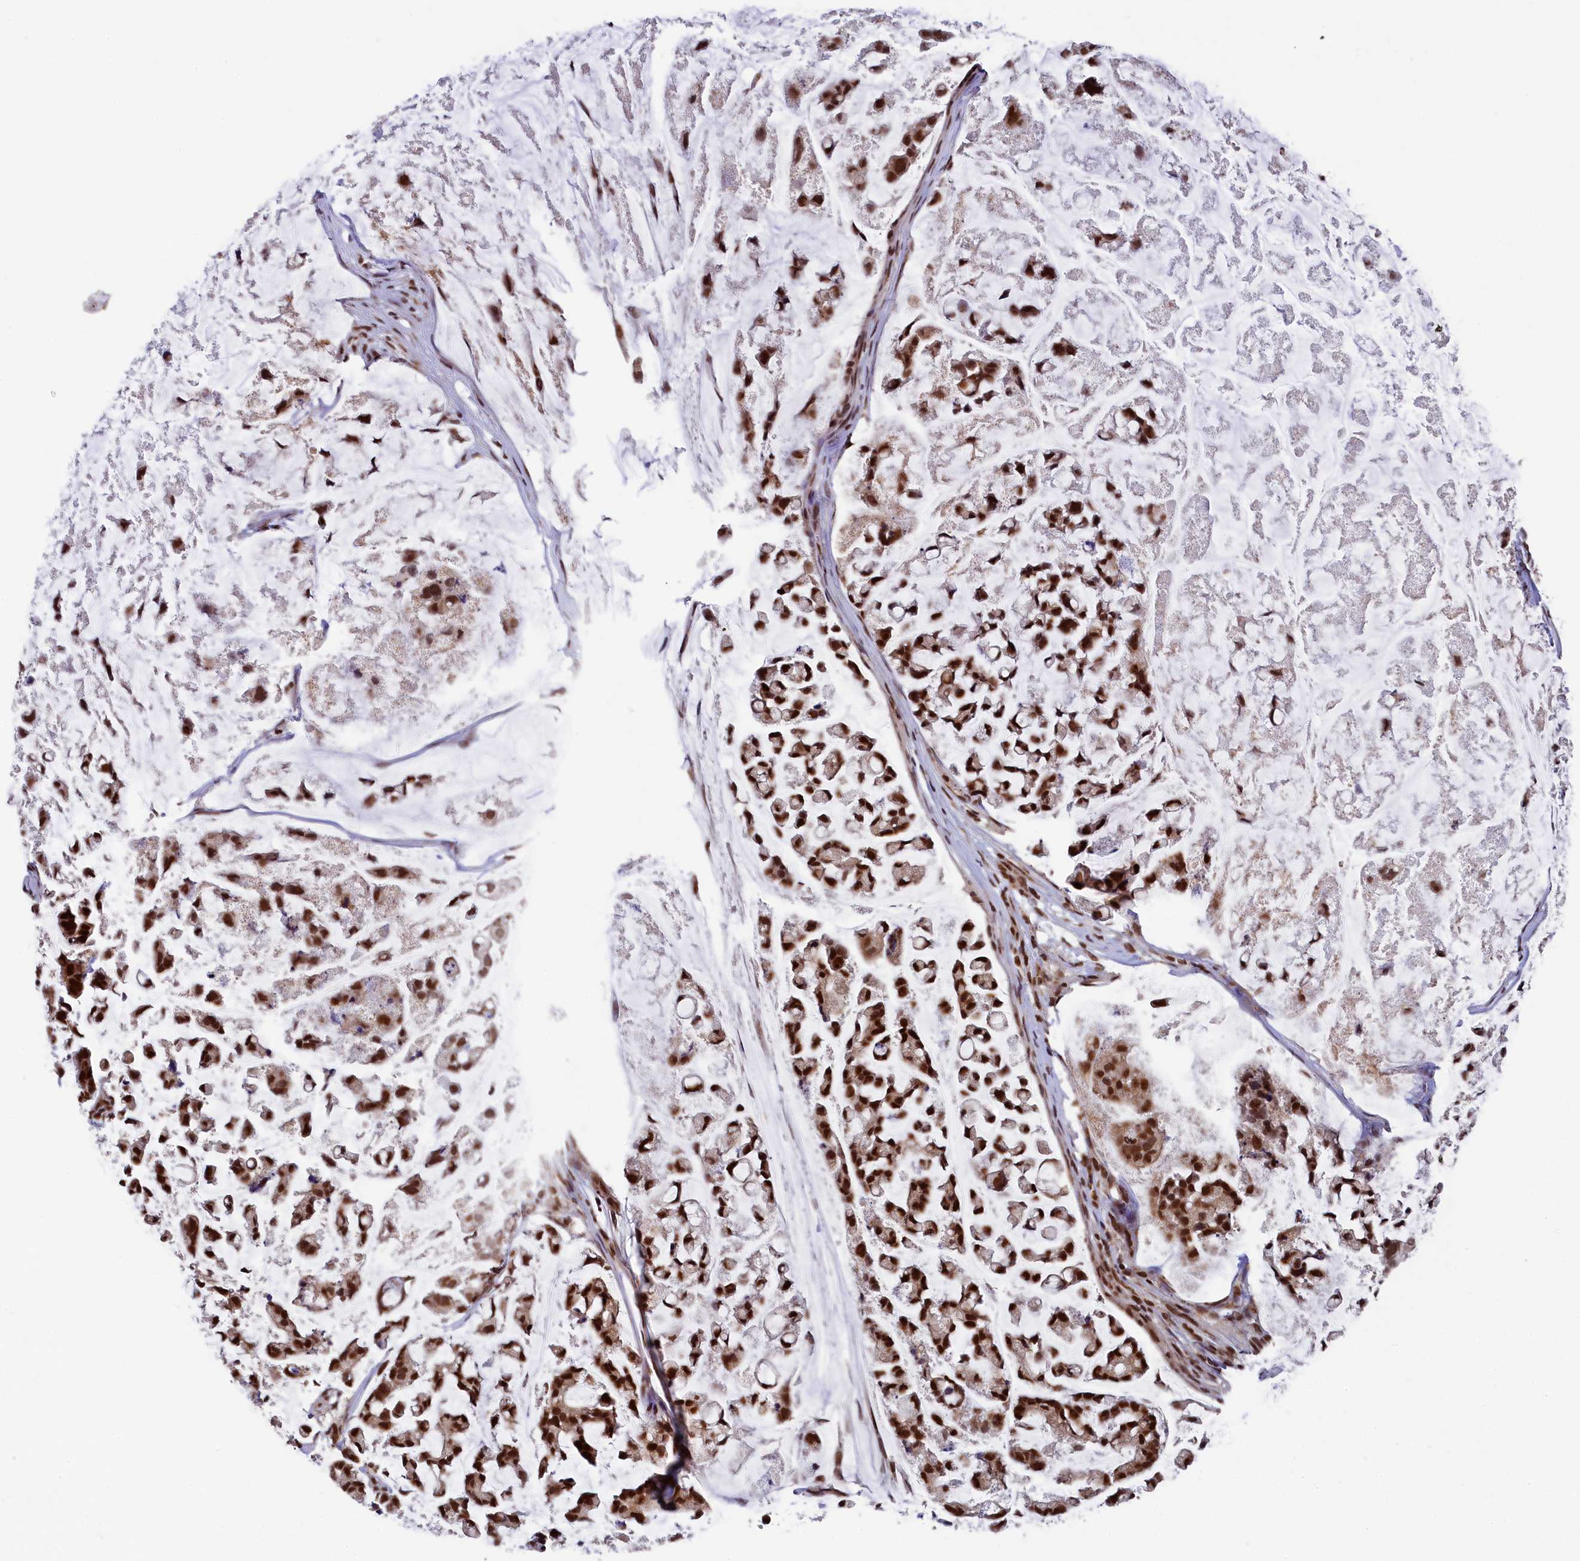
{"staining": {"intensity": "strong", "quantity": ">75%", "location": "cytoplasmic/membranous,nuclear"}, "tissue": "stomach cancer", "cell_type": "Tumor cells", "image_type": "cancer", "snomed": [{"axis": "morphology", "description": "Adenocarcinoma, NOS"}, {"axis": "topography", "description": "Stomach, lower"}], "caption": "About >75% of tumor cells in human stomach cancer (adenocarcinoma) show strong cytoplasmic/membranous and nuclear protein positivity as visualized by brown immunohistochemical staining.", "gene": "ADIG", "patient": {"sex": "male", "age": 67}}